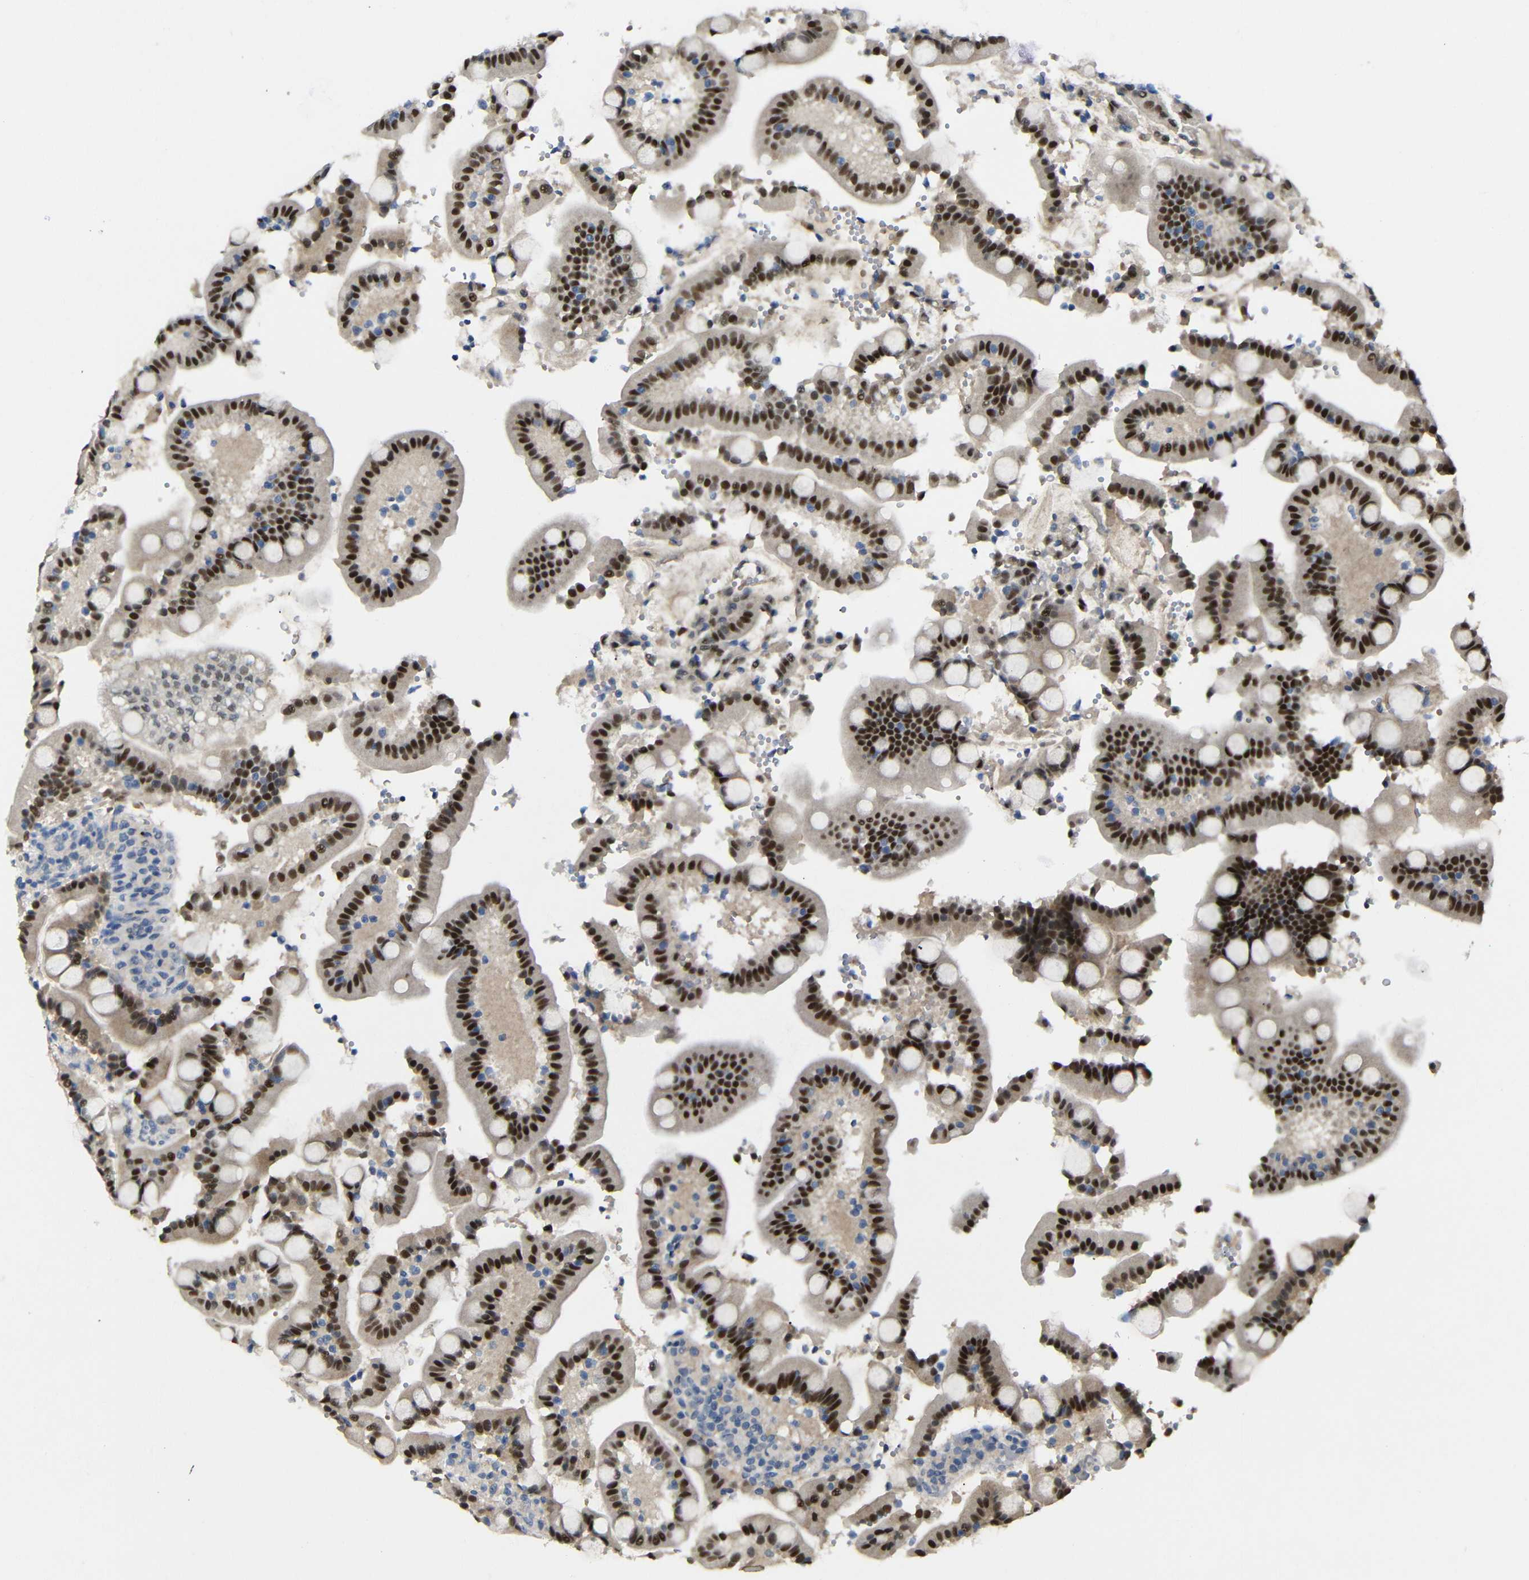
{"staining": {"intensity": "strong", "quantity": ">75%", "location": "cytoplasmic/membranous,nuclear"}, "tissue": "duodenum", "cell_type": "Glandular cells", "image_type": "normal", "snomed": [{"axis": "morphology", "description": "Normal tissue, NOS"}, {"axis": "topography", "description": "Small intestine, NOS"}], "caption": "Duodenum stained with DAB immunohistochemistry (IHC) displays high levels of strong cytoplasmic/membranous,nuclear expression in about >75% of glandular cells.", "gene": "HNF1A", "patient": {"sex": "female", "age": 71}}